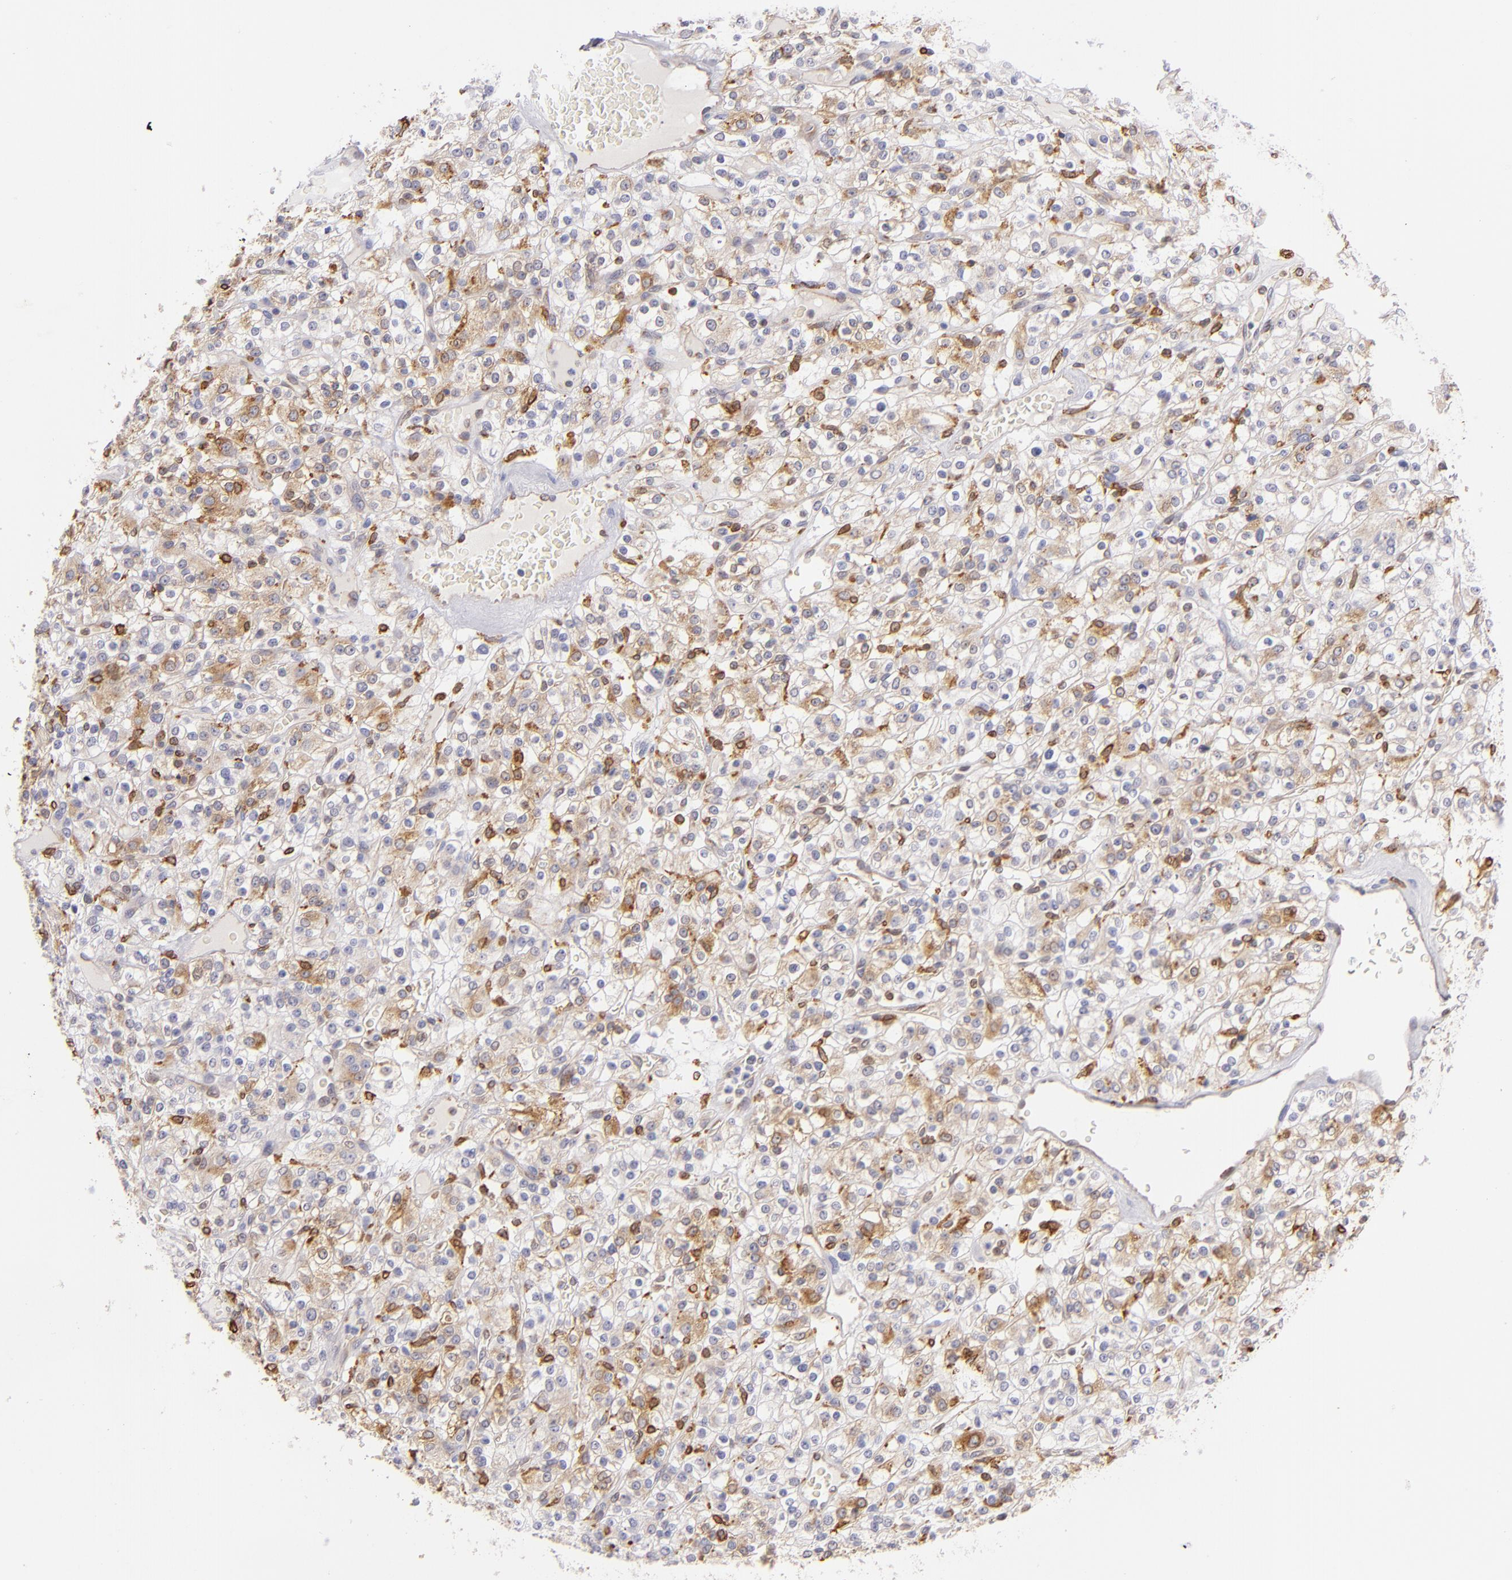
{"staining": {"intensity": "moderate", "quantity": "<25%", "location": "cytoplasmic/membranous"}, "tissue": "renal cancer", "cell_type": "Tumor cells", "image_type": "cancer", "snomed": [{"axis": "morphology", "description": "Normal tissue, NOS"}, {"axis": "morphology", "description": "Adenocarcinoma, NOS"}, {"axis": "topography", "description": "Kidney"}], "caption": "Renal adenocarcinoma stained with a brown dye shows moderate cytoplasmic/membranous positive staining in approximately <25% of tumor cells.", "gene": "CD74", "patient": {"sex": "female", "age": 72}}